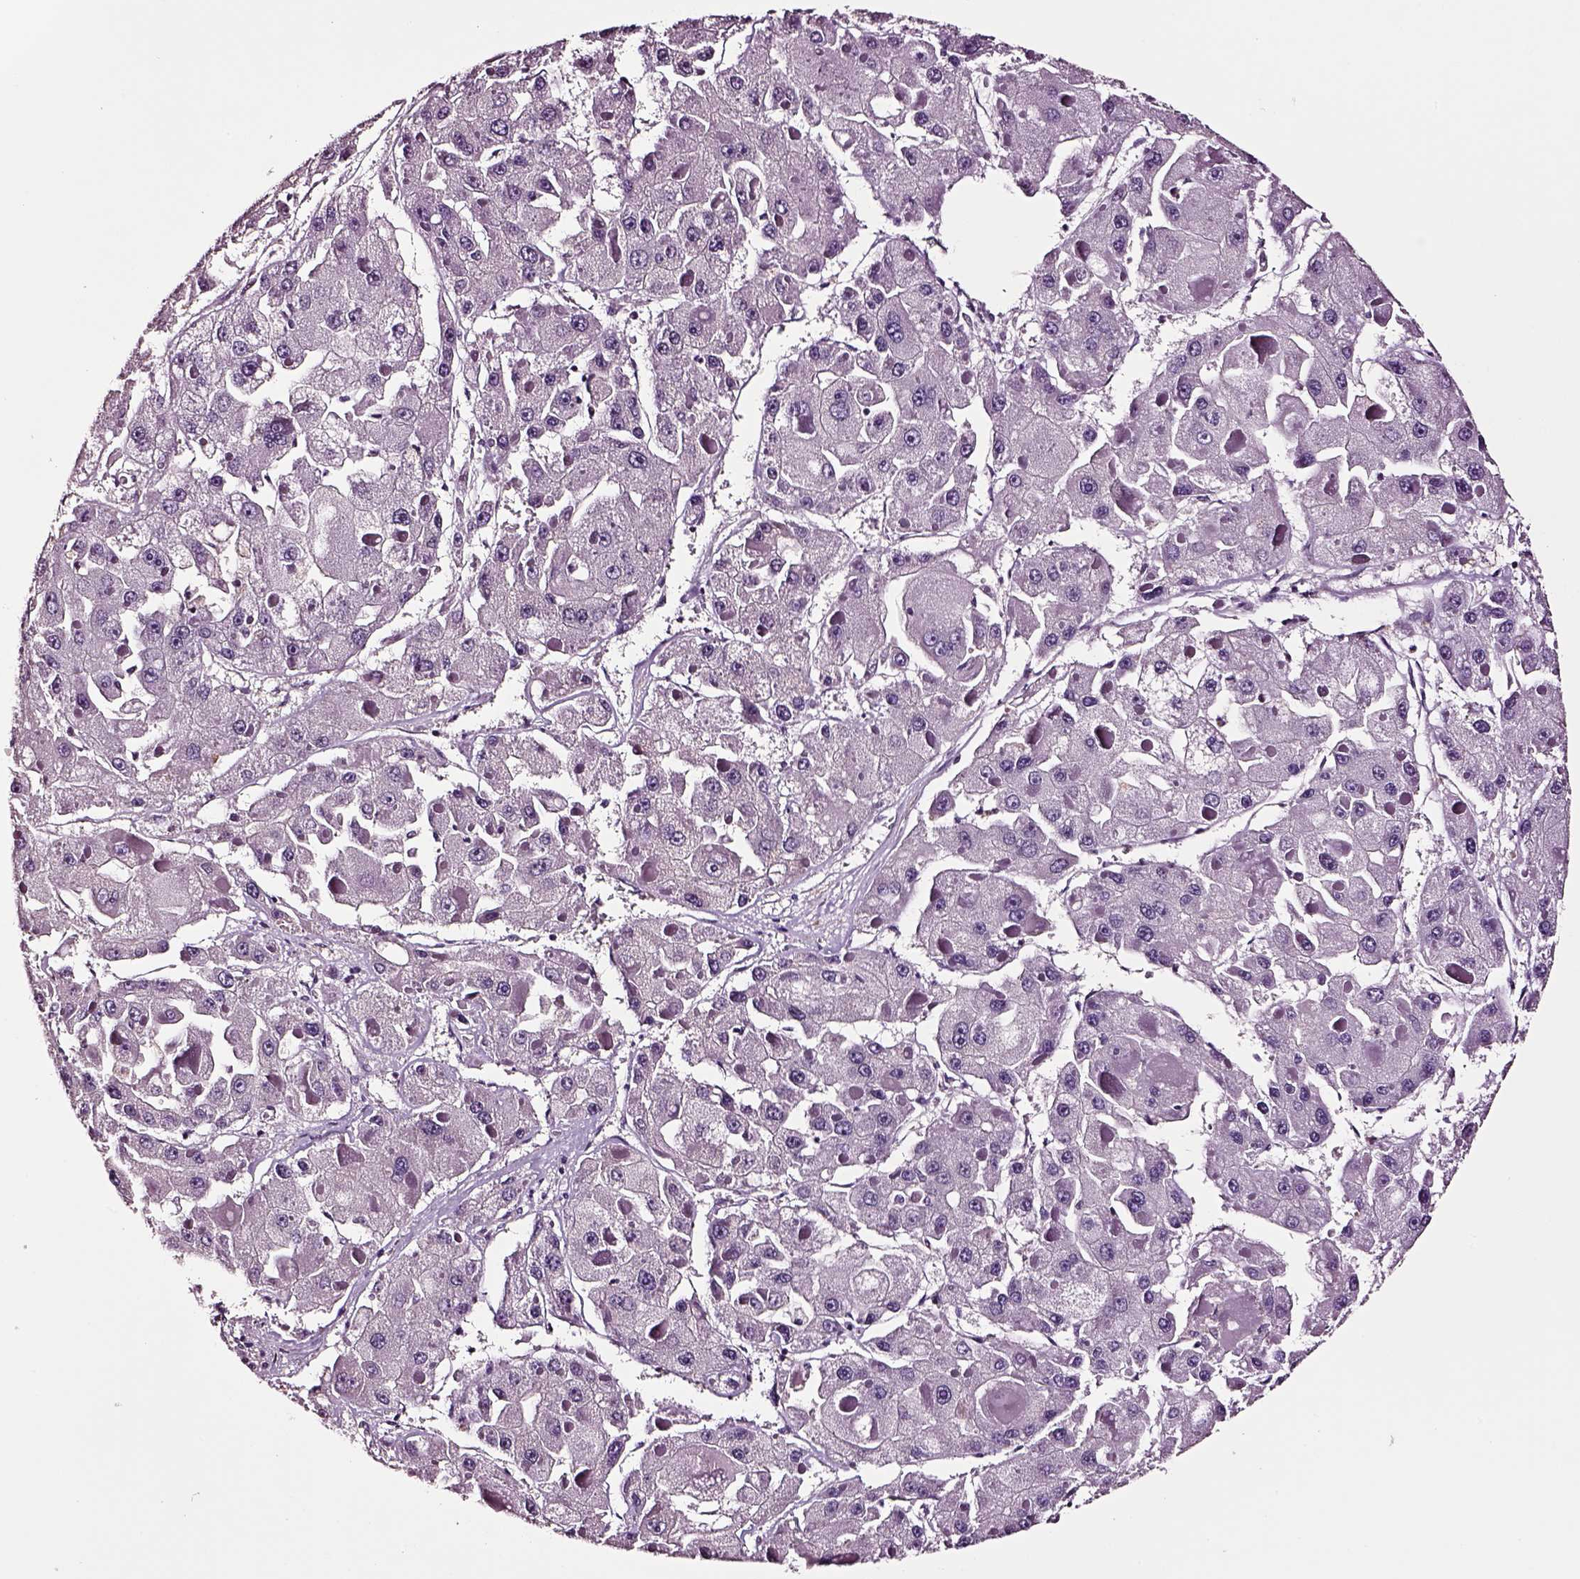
{"staining": {"intensity": "negative", "quantity": "none", "location": "none"}, "tissue": "liver cancer", "cell_type": "Tumor cells", "image_type": "cancer", "snomed": [{"axis": "morphology", "description": "Carcinoma, Hepatocellular, NOS"}, {"axis": "topography", "description": "Liver"}], "caption": "Immunohistochemistry (IHC) photomicrograph of neoplastic tissue: liver cancer stained with DAB (3,3'-diaminobenzidine) reveals no significant protein staining in tumor cells. (Brightfield microscopy of DAB (3,3'-diaminobenzidine) immunohistochemistry (IHC) at high magnification).", "gene": "SOX10", "patient": {"sex": "female", "age": 73}}